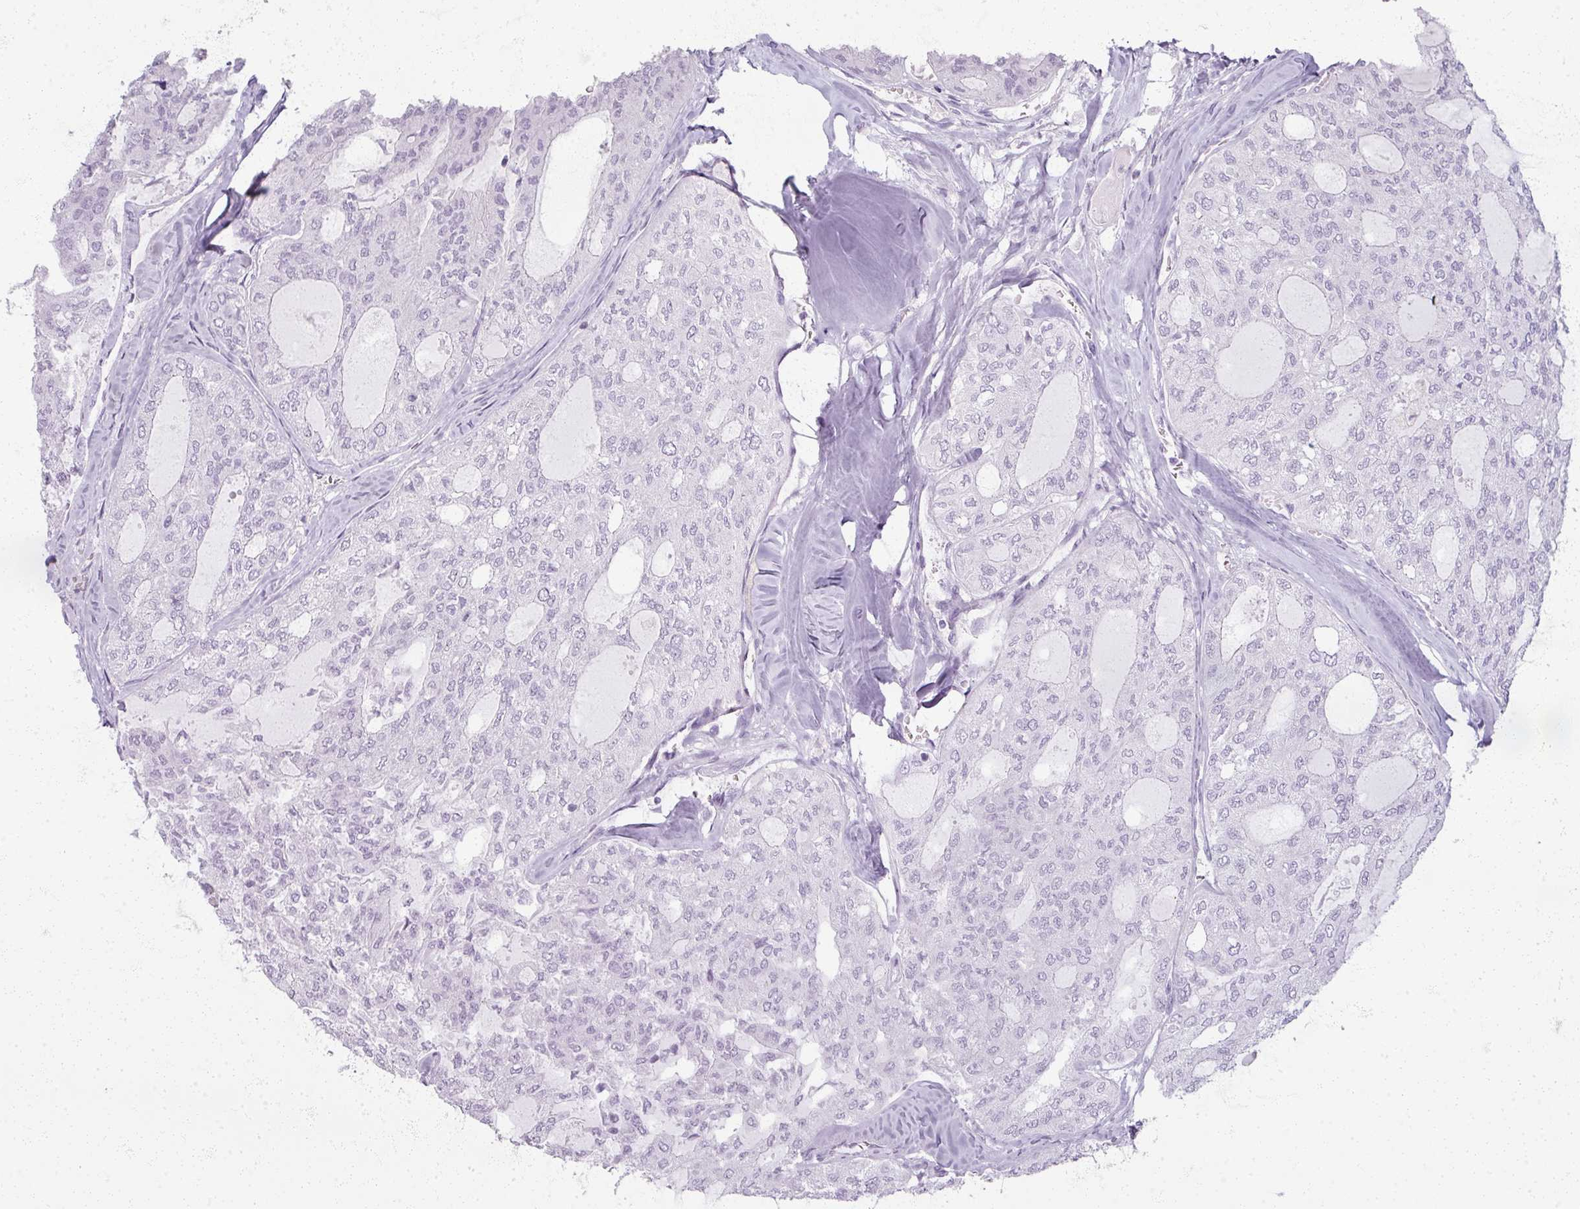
{"staining": {"intensity": "negative", "quantity": "none", "location": "none"}, "tissue": "thyroid cancer", "cell_type": "Tumor cells", "image_type": "cancer", "snomed": [{"axis": "morphology", "description": "Follicular adenoma carcinoma, NOS"}, {"axis": "topography", "description": "Thyroid gland"}], "caption": "High magnification brightfield microscopy of follicular adenoma carcinoma (thyroid) stained with DAB (brown) and counterstained with hematoxylin (blue): tumor cells show no significant staining.", "gene": "RFPL2", "patient": {"sex": "male", "age": 75}}